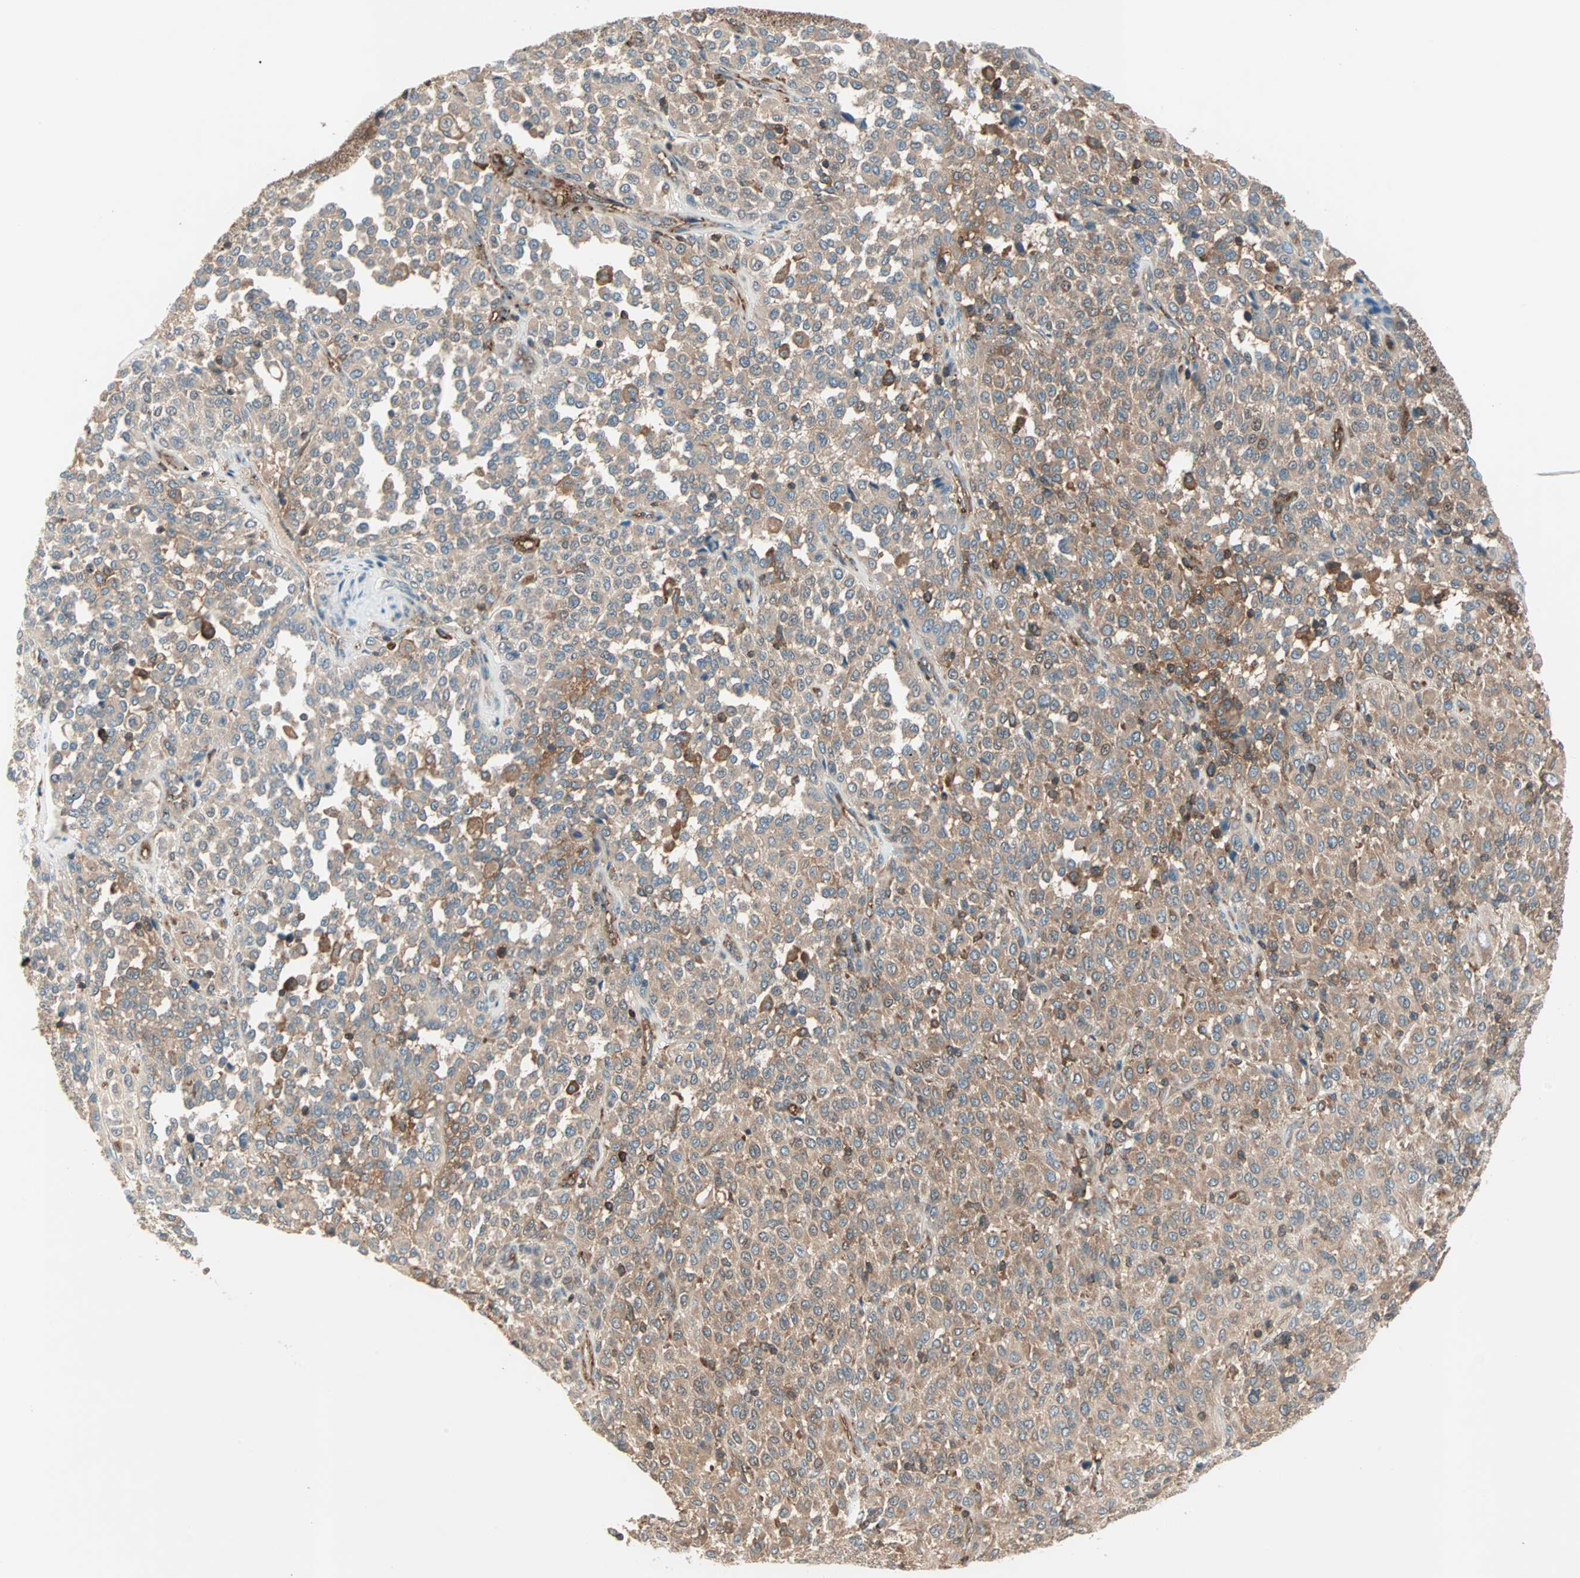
{"staining": {"intensity": "moderate", "quantity": ">75%", "location": "cytoplasmic/membranous"}, "tissue": "melanoma", "cell_type": "Tumor cells", "image_type": "cancer", "snomed": [{"axis": "morphology", "description": "Malignant melanoma, Metastatic site"}, {"axis": "topography", "description": "Pancreas"}], "caption": "Immunohistochemistry staining of melanoma, which displays medium levels of moderate cytoplasmic/membranous positivity in approximately >75% of tumor cells indicating moderate cytoplasmic/membranous protein positivity. The staining was performed using DAB (brown) for protein detection and nuclei were counterstained in hematoxylin (blue).", "gene": "TEC", "patient": {"sex": "female", "age": 30}}